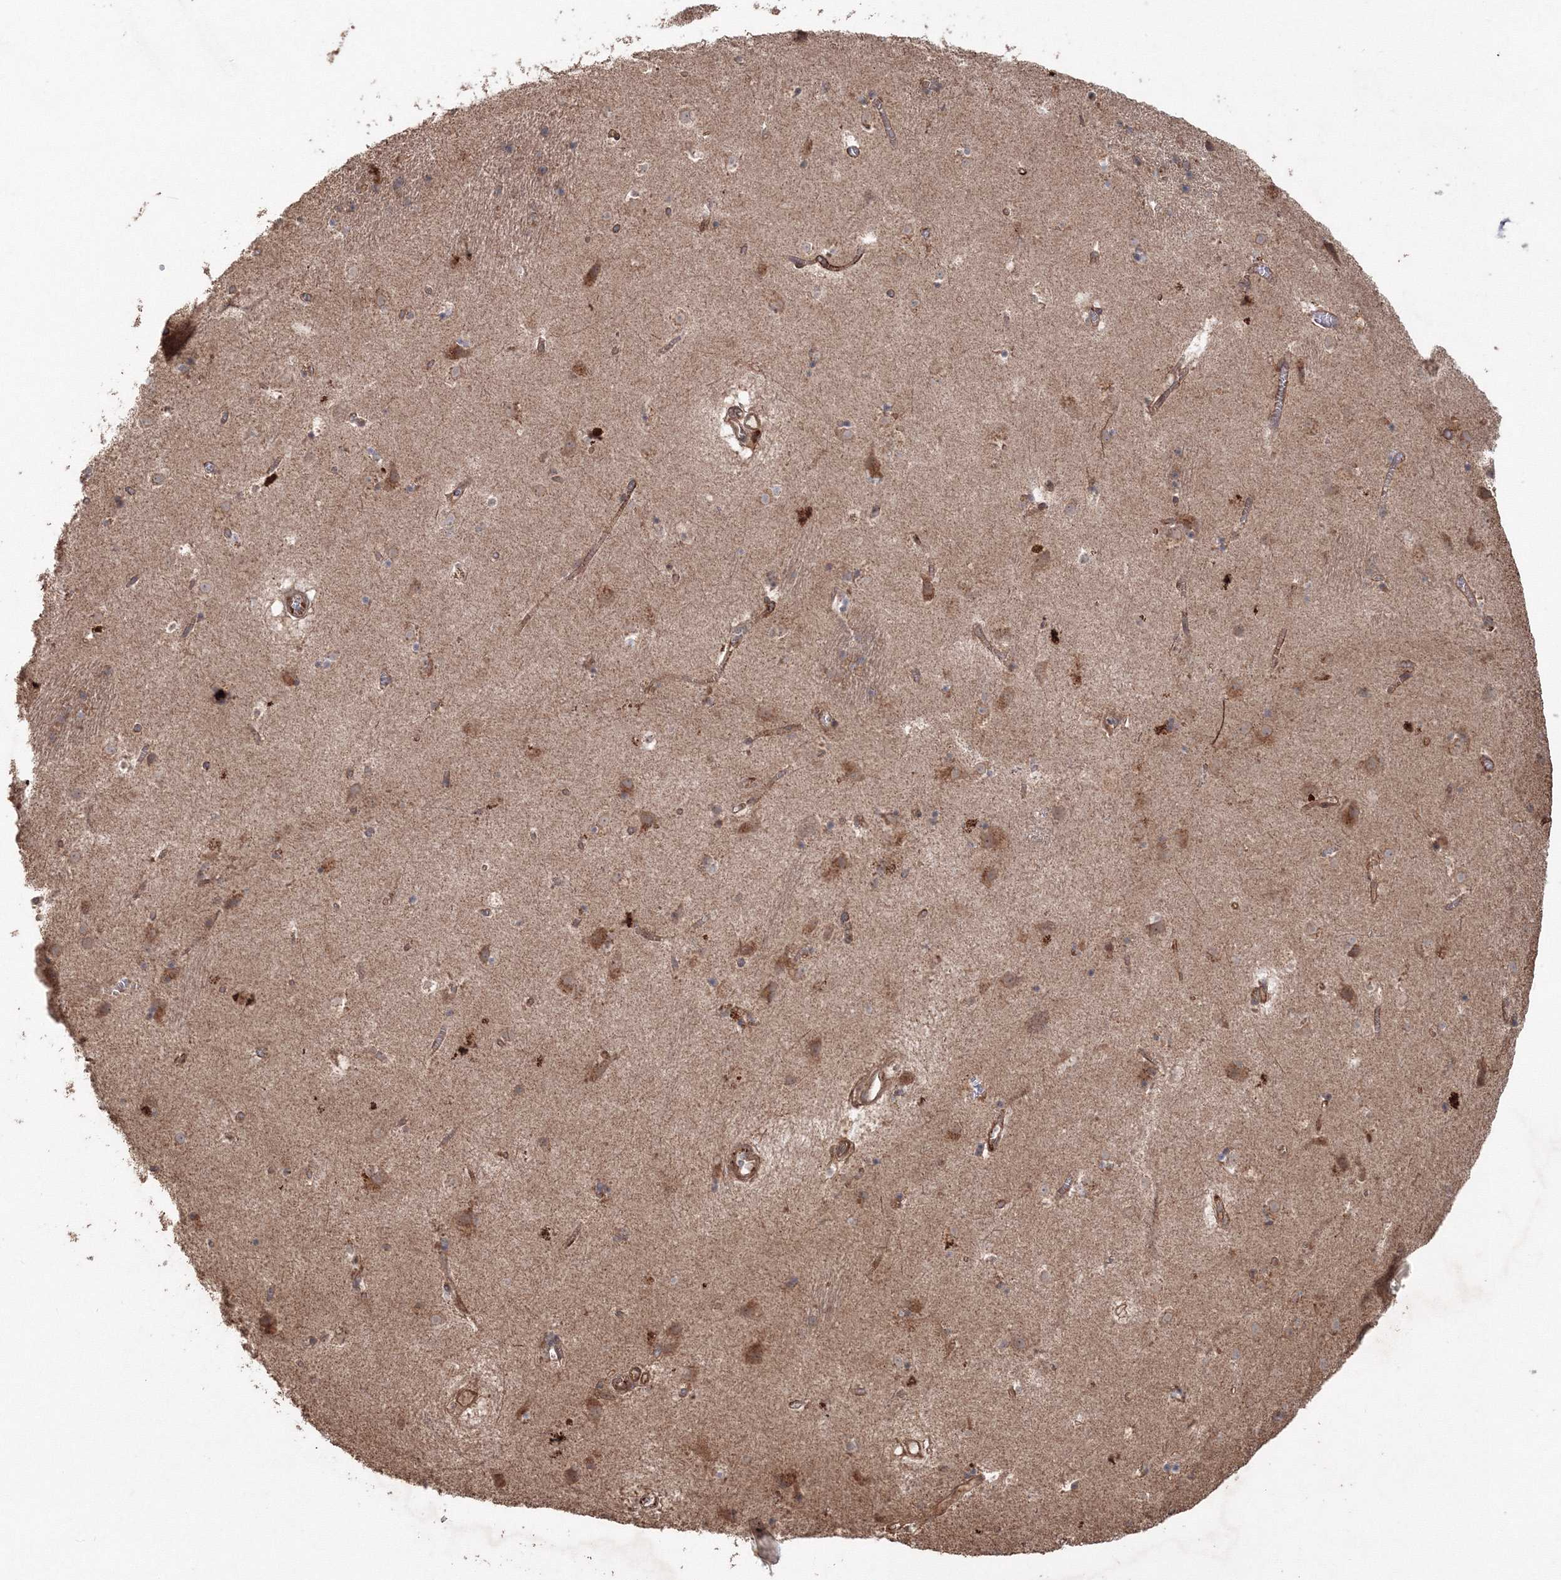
{"staining": {"intensity": "moderate", "quantity": "<25%", "location": "cytoplasmic/membranous"}, "tissue": "caudate", "cell_type": "Glial cells", "image_type": "normal", "snomed": [{"axis": "morphology", "description": "Normal tissue, NOS"}, {"axis": "topography", "description": "Lateral ventricle wall"}], "caption": "Protein staining of benign caudate demonstrates moderate cytoplasmic/membranous staining in approximately <25% of glial cells.", "gene": "ANAPC16", "patient": {"sex": "male", "age": 70}}